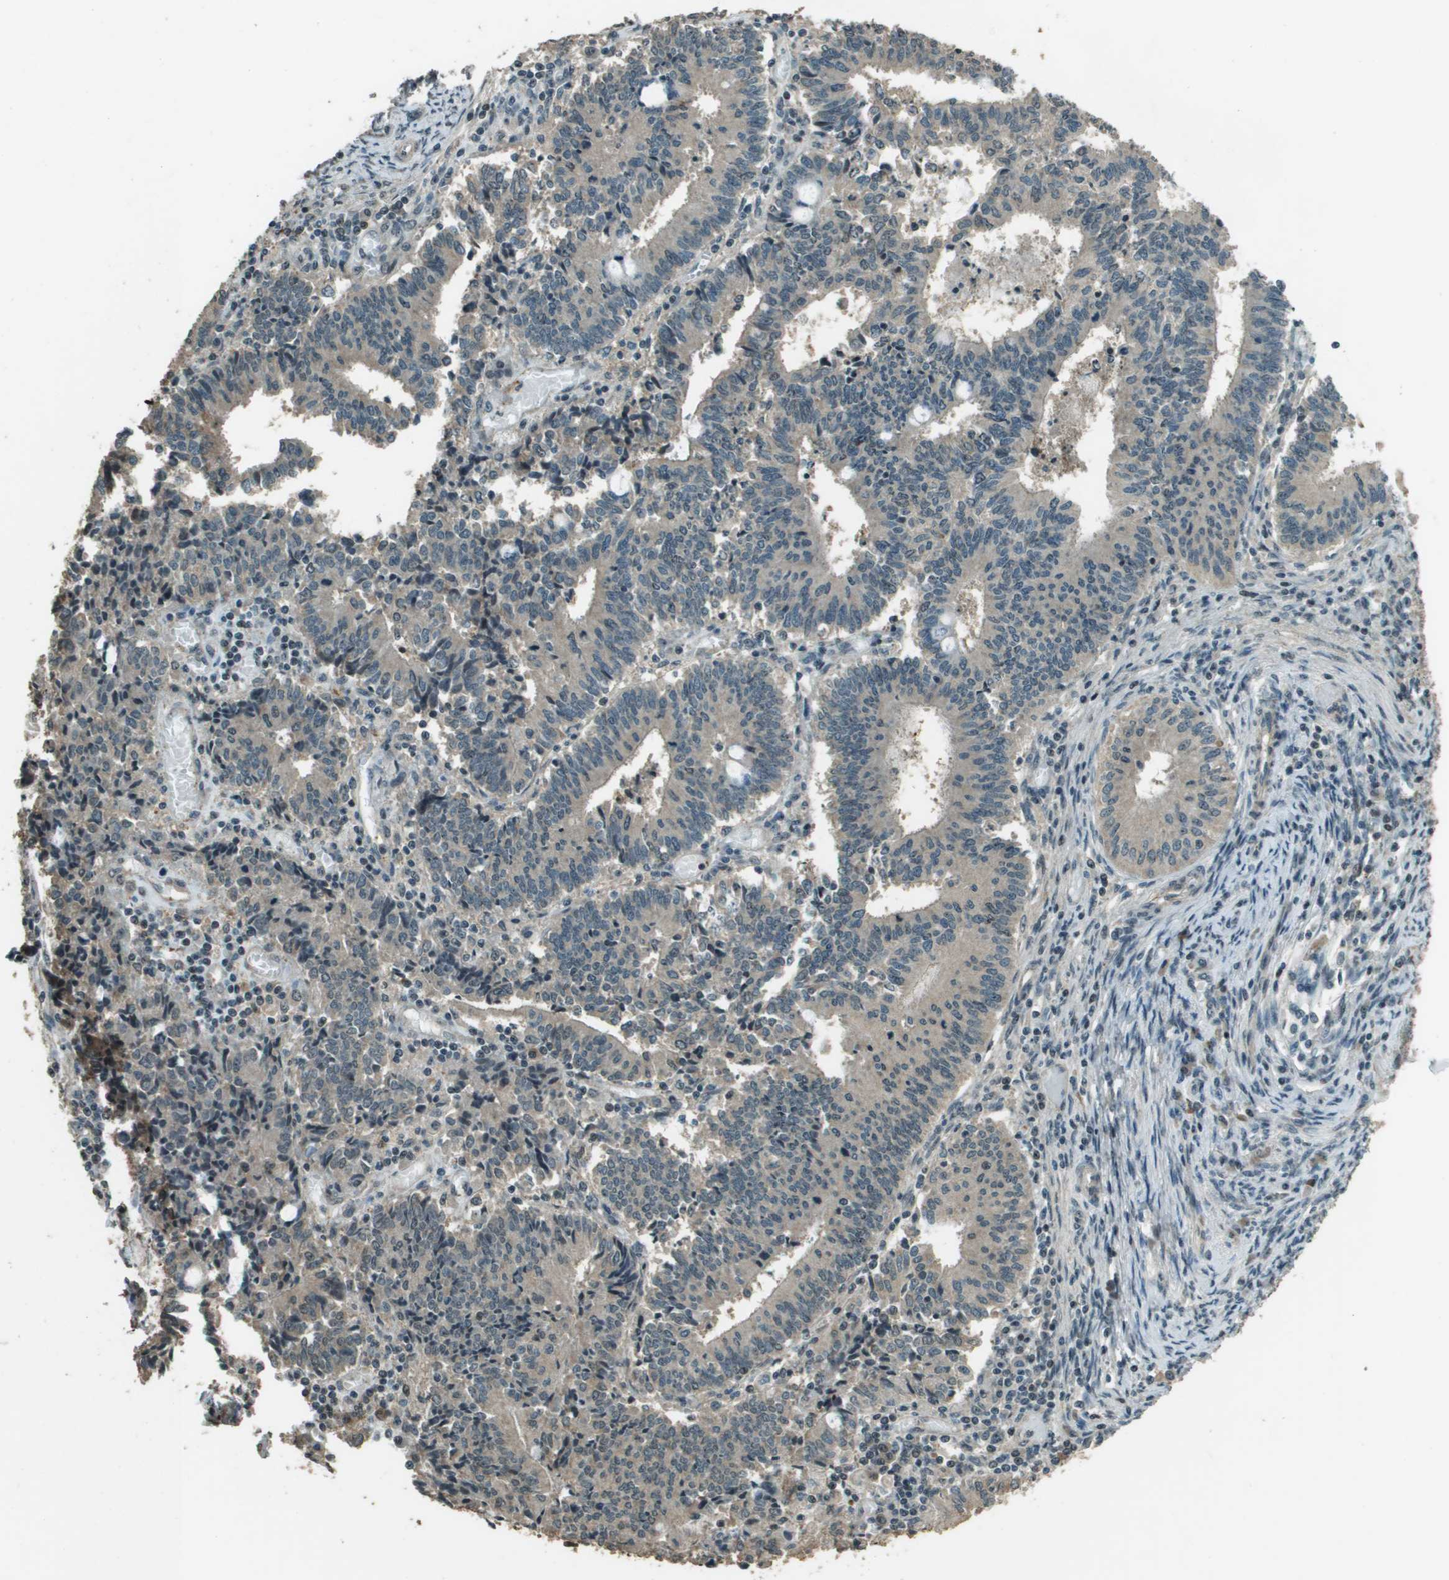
{"staining": {"intensity": "negative", "quantity": "none", "location": "none"}, "tissue": "cervical cancer", "cell_type": "Tumor cells", "image_type": "cancer", "snomed": [{"axis": "morphology", "description": "Adenocarcinoma, NOS"}, {"axis": "topography", "description": "Cervix"}], "caption": "Immunohistochemistry photomicrograph of cervical adenocarcinoma stained for a protein (brown), which demonstrates no staining in tumor cells. (Immunohistochemistry (ihc), brightfield microscopy, high magnification).", "gene": "SDC3", "patient": {"sex": "female", "age": 44}}